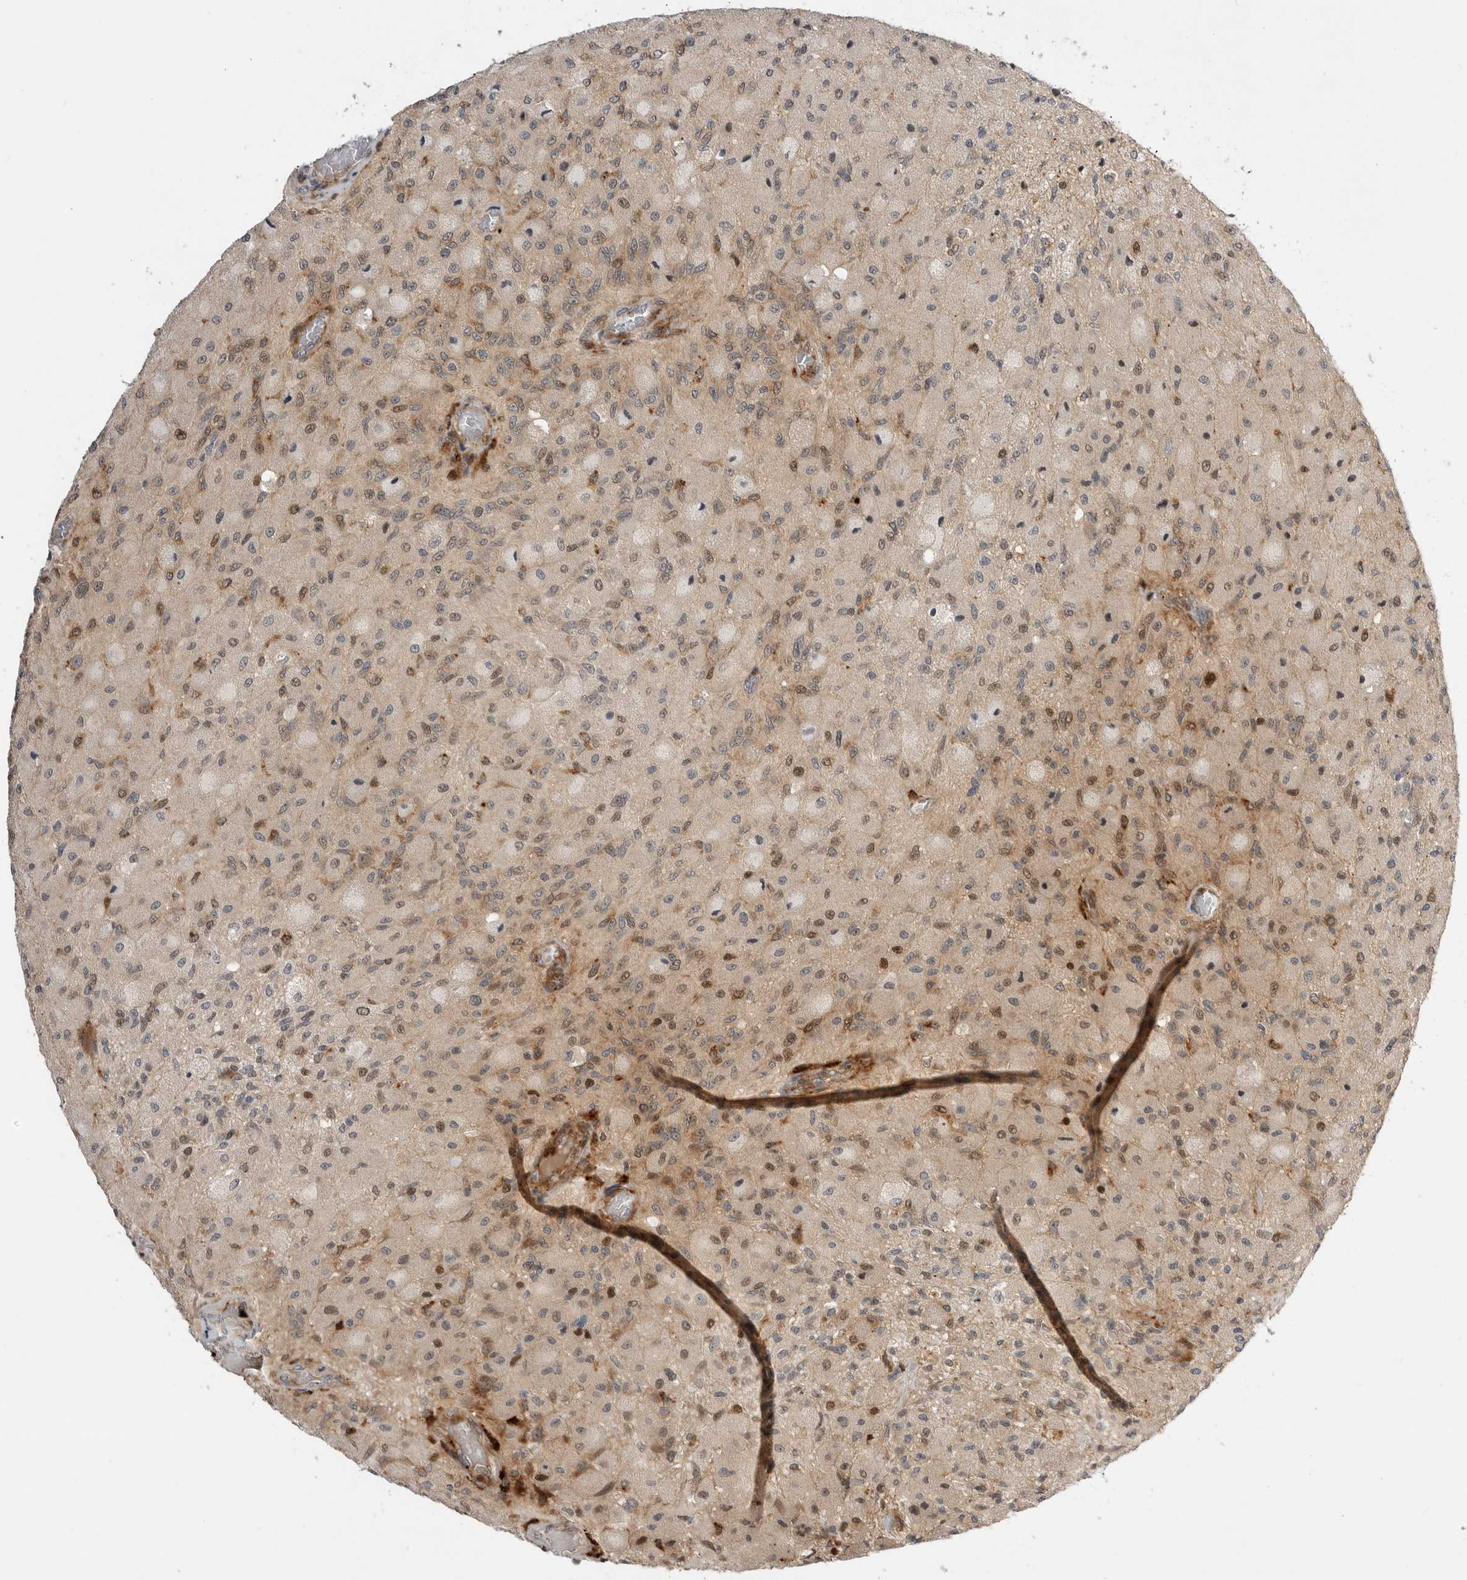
{"staining": {"intensity": "moderate", "quantity": "<25%", "location": "cytoplasmic/membranous,nuclear"}, "tissue": "glioma", "cell_type": "Tumor cells", "image_type": "cancer", "snomed": [{"axis": "morphology", "description": "Normal tissue, NOS"}, {"axis": "morphology", "description": "Glioma, malignant, High grade"}, {"axis": "topography", "description": "Cerebral cortex"}], "caption": "Protein staining of glioma tissue exhibits moderate cytoplasmic/membranous and nuclear positivity in about <25% of tumor cells. (Stains: DAB in brown, nuclei in blue, Microscopy: brightfield microscopy at high magnification).", "gene": "CSNK1G3", "patient": {"sex": "male", "age": 77}}